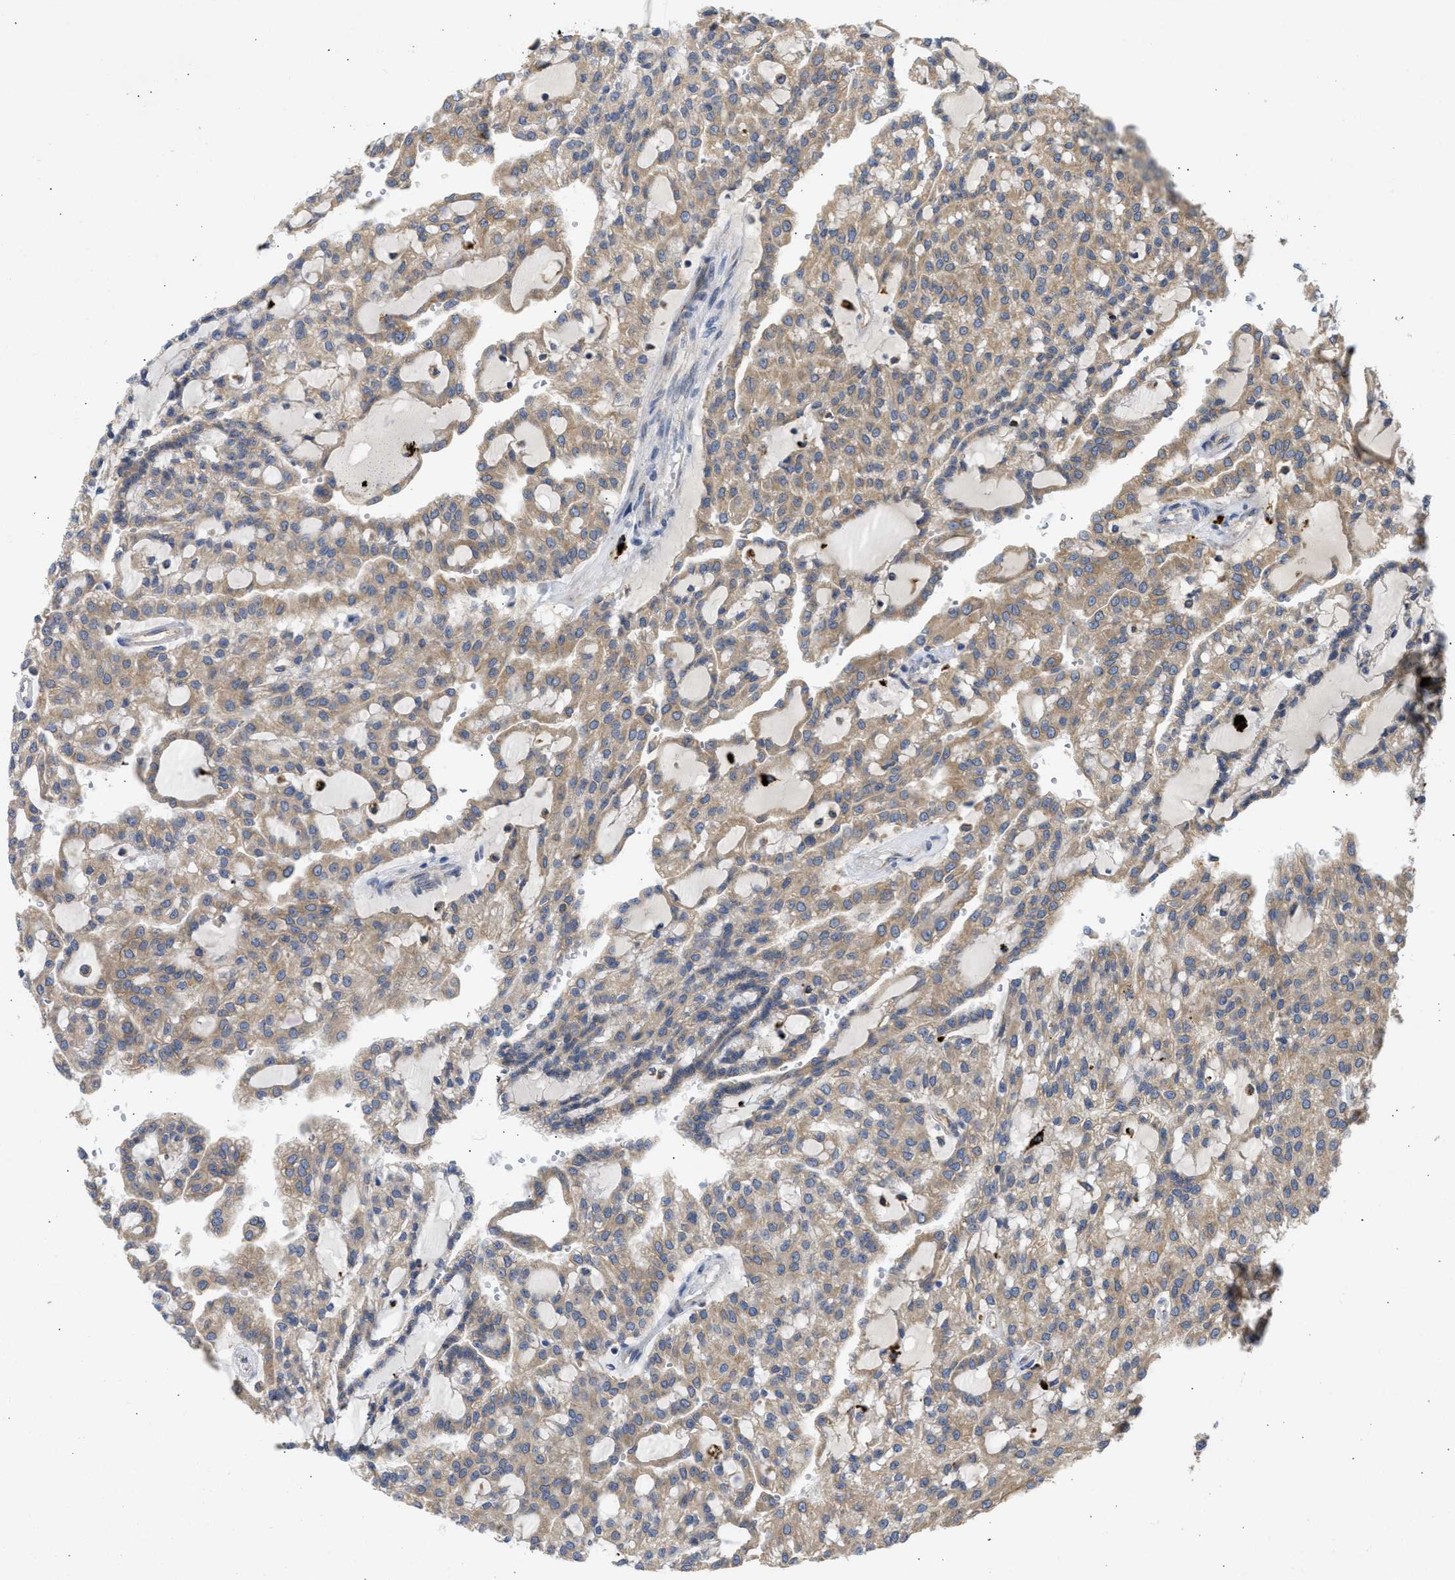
{"staining": {"intensity": "weak", "quantity": ">75%", "location": "cytoplasmic/membranous"}, "tissue": "renal cancer", "cell_type": "Tumor cells", "image_type": "cancer", "snomed": [{"axis": "morphology", "description": "Adenocarcinoma, NOS"}, {"axis": "topography", "description": "Kidney"}], "caption": "Immunohistochemical staining of human renal cancer displays low levels of weak cytoplasmic/membranous protein expression in approximately >75% of tumor cells.", "gene": "TMED1", "patient": {"sex": "male", "age": 63}}